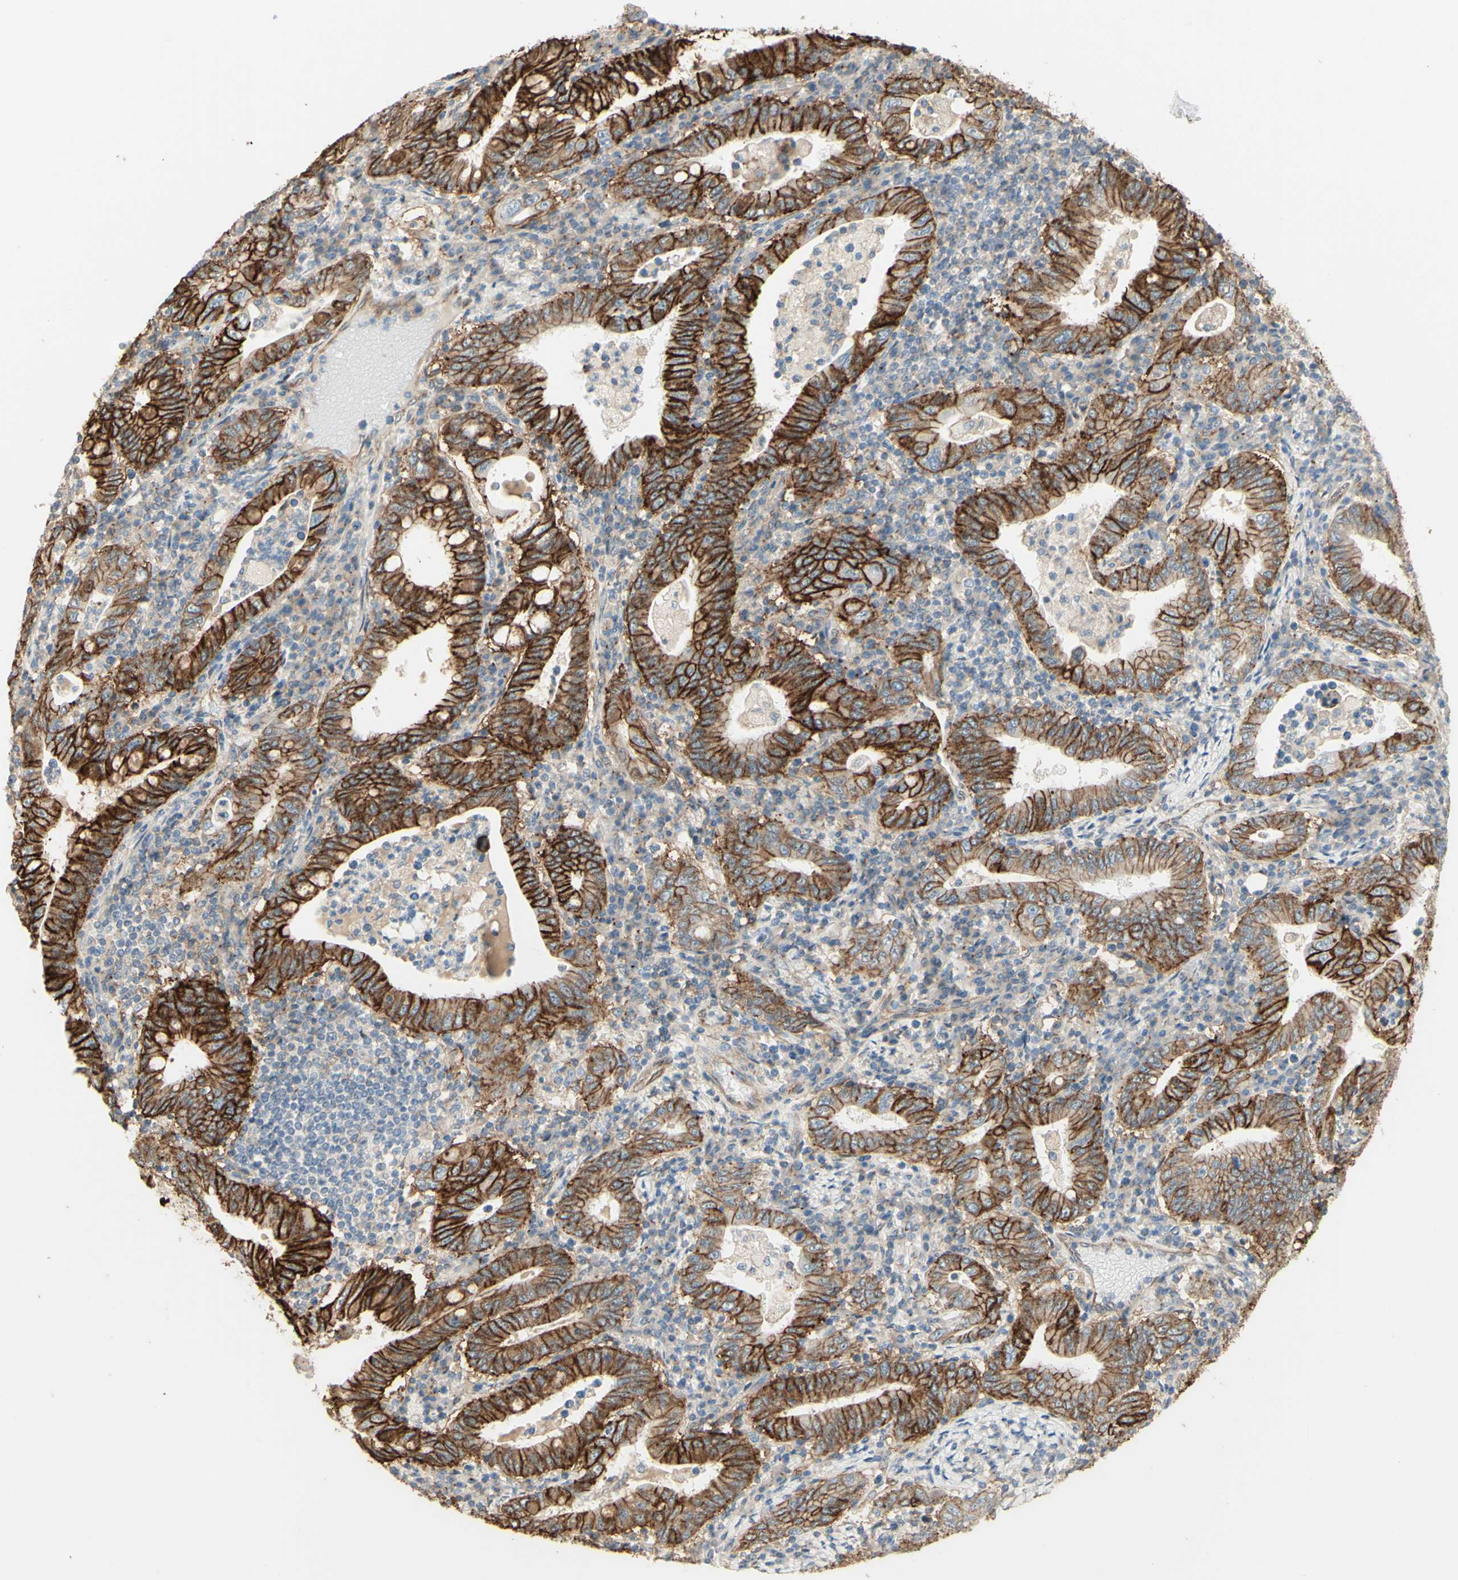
{"staining": {"intensity": "moderate", "quantity": ">75%", "location": "cytoplasmic/membranous"}, "tissue": "stomach cancer", "cell_type": "Tumor cells", "image_type": "cancer", "snomed": [{"axis": "morphology", "description": "Normal tissue, NOS"}, {"axis": "morphology", "description": "Adenocarcinoma, NOS"}, {"axis": "topography", "description": "Esophagus"}, {"axis": "topography", "description": "Stomach, upper"}, {"axis": "topography", "description": "Peripheral nerve tissue"}], "caption": "Human stomach cancer stained for a protein (brown) reveals moderate cytoplasmic/membranous positive expression in approximately >75% of tumor cells.", "gene": "RNF149", "patient": {"sex": "male", "age": 62}}